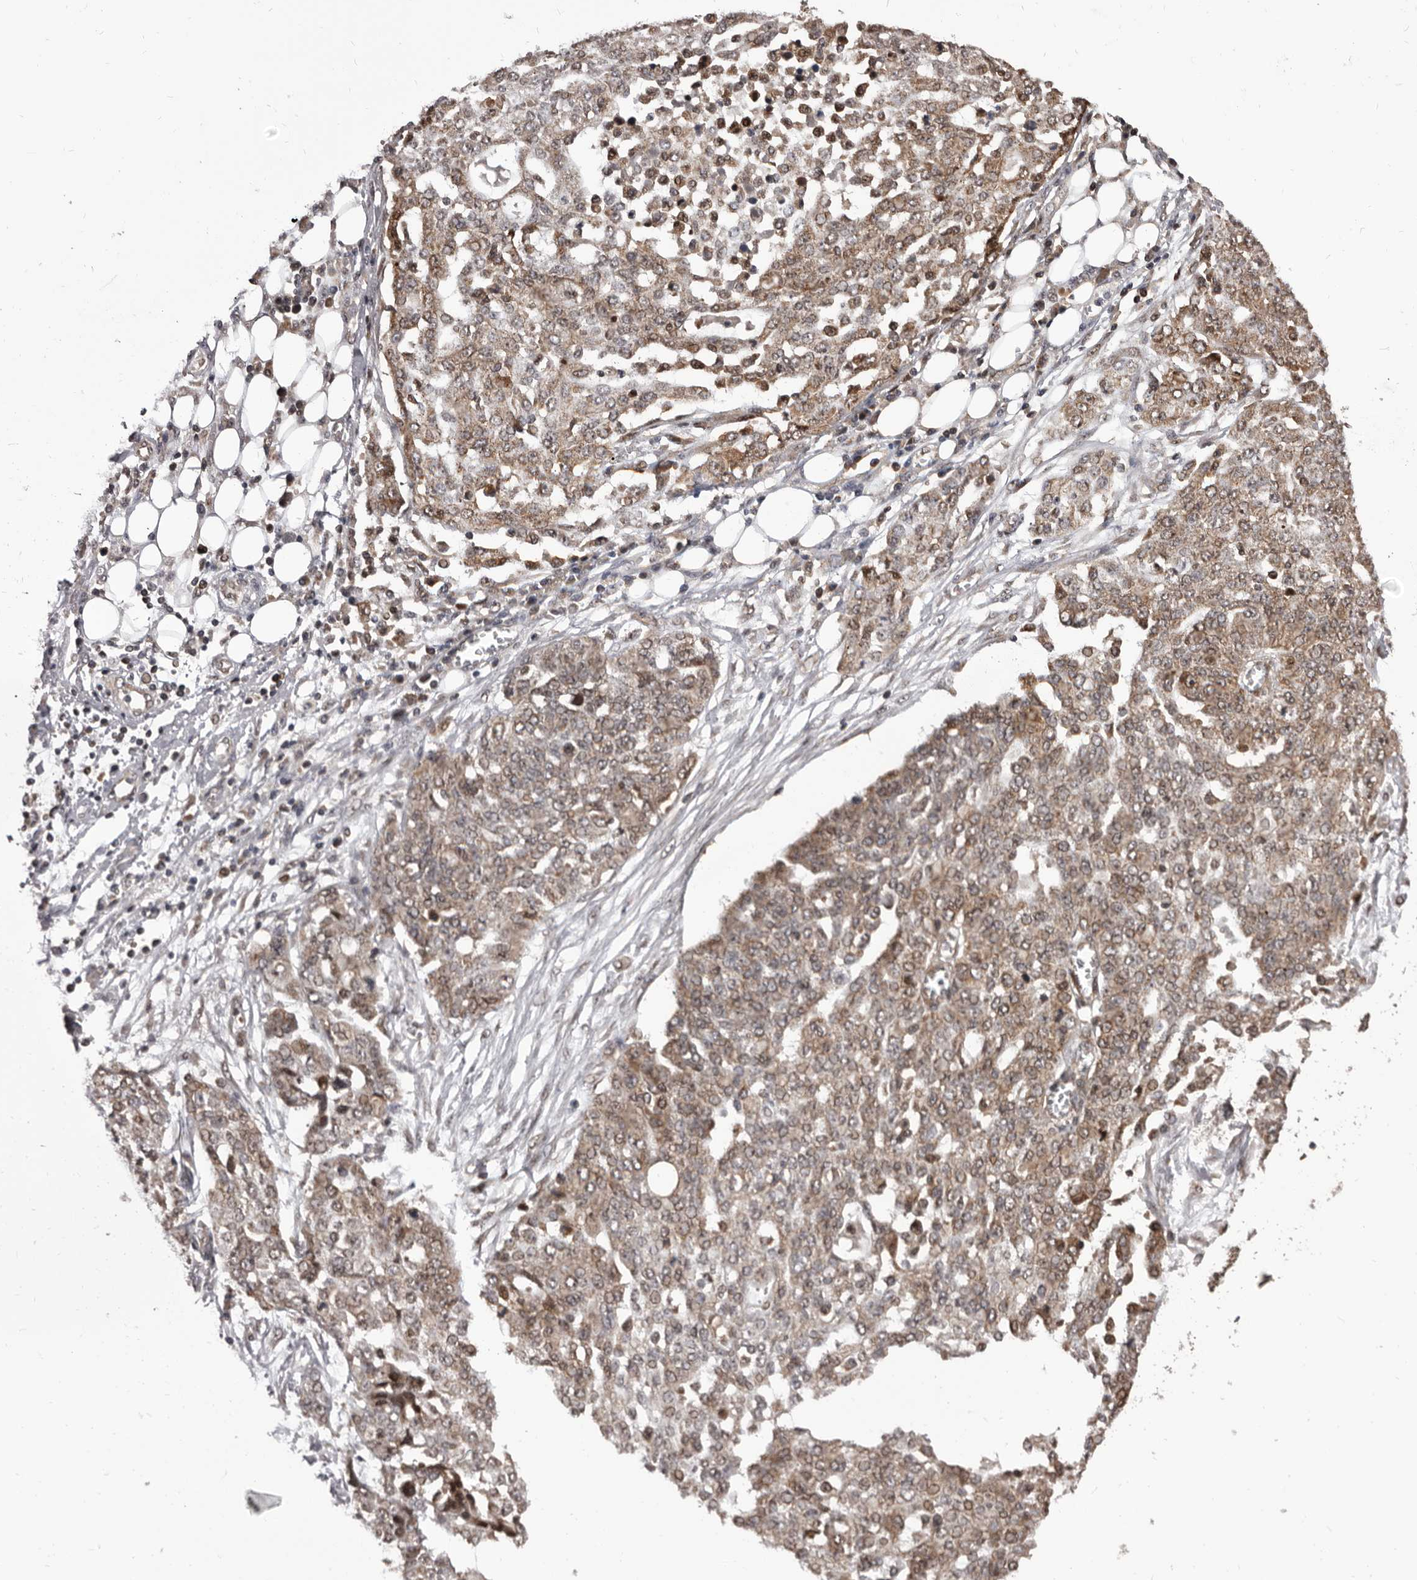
{"staining": {"intensity": "moderate", "quantity": ">75%", "location": "cytoplasmic/membranous"}, "tissue": "ovarian cancer", "cell_type": "Tumor cells", "image_type": "cancer", "snomed": [{"axis": "morphology", "description": "Cystadenocarcinoma, serous, NOS"}, {"axis": "topography", "description": "Soft tissue"}, {"axis": "topography", "description": "Ovary"}], "caption": "Immunohistochemistry (DAB) staining of human serous cystadenocarcinoma (ovarian) exhibits moderate cytoplasmic/membranous protein positivity in about >75% of tumor cells.", "gene": "MAP3K14", "patient": {"sex": "female", "age": 57}}